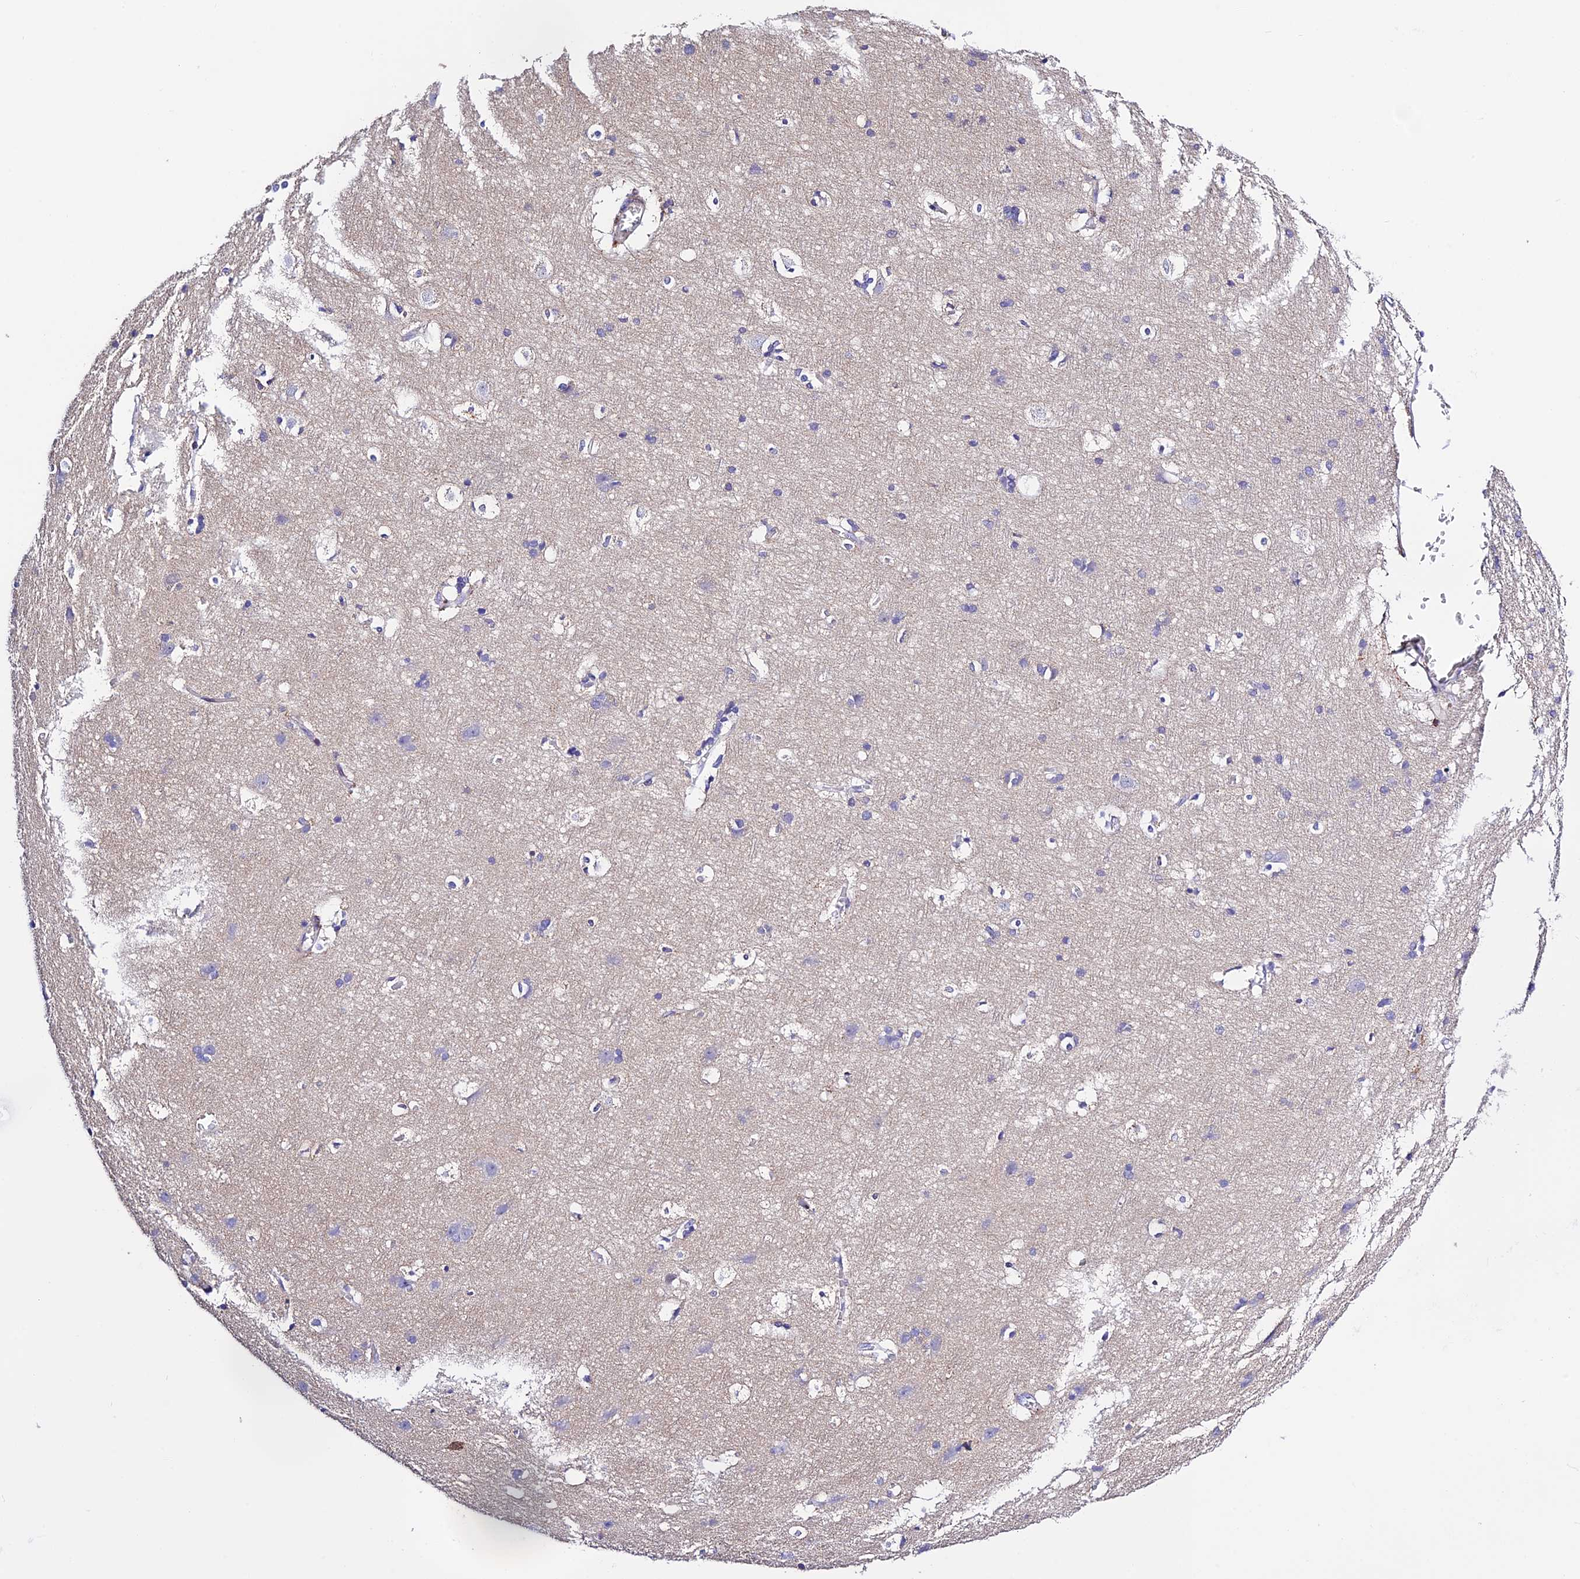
{"staining": {"intensity": "negative", "quantity": "none", "location": "none"}, "tissue": "cerebral cortex", "cell_type": "Endothelial cells", "image_type": "normal", "snomed": [{"axis": "morphology", "description": "Normal tissue, NOS"}, {"axis": "topography", "description": "Cerebral cortex"}], "caption": "Human cerebral cortex stained for a protein using IHC demonstrates no positivity in endothelial cells.", "gene": "PRIM1", "patient": {"sex": "male", "age": 54}}